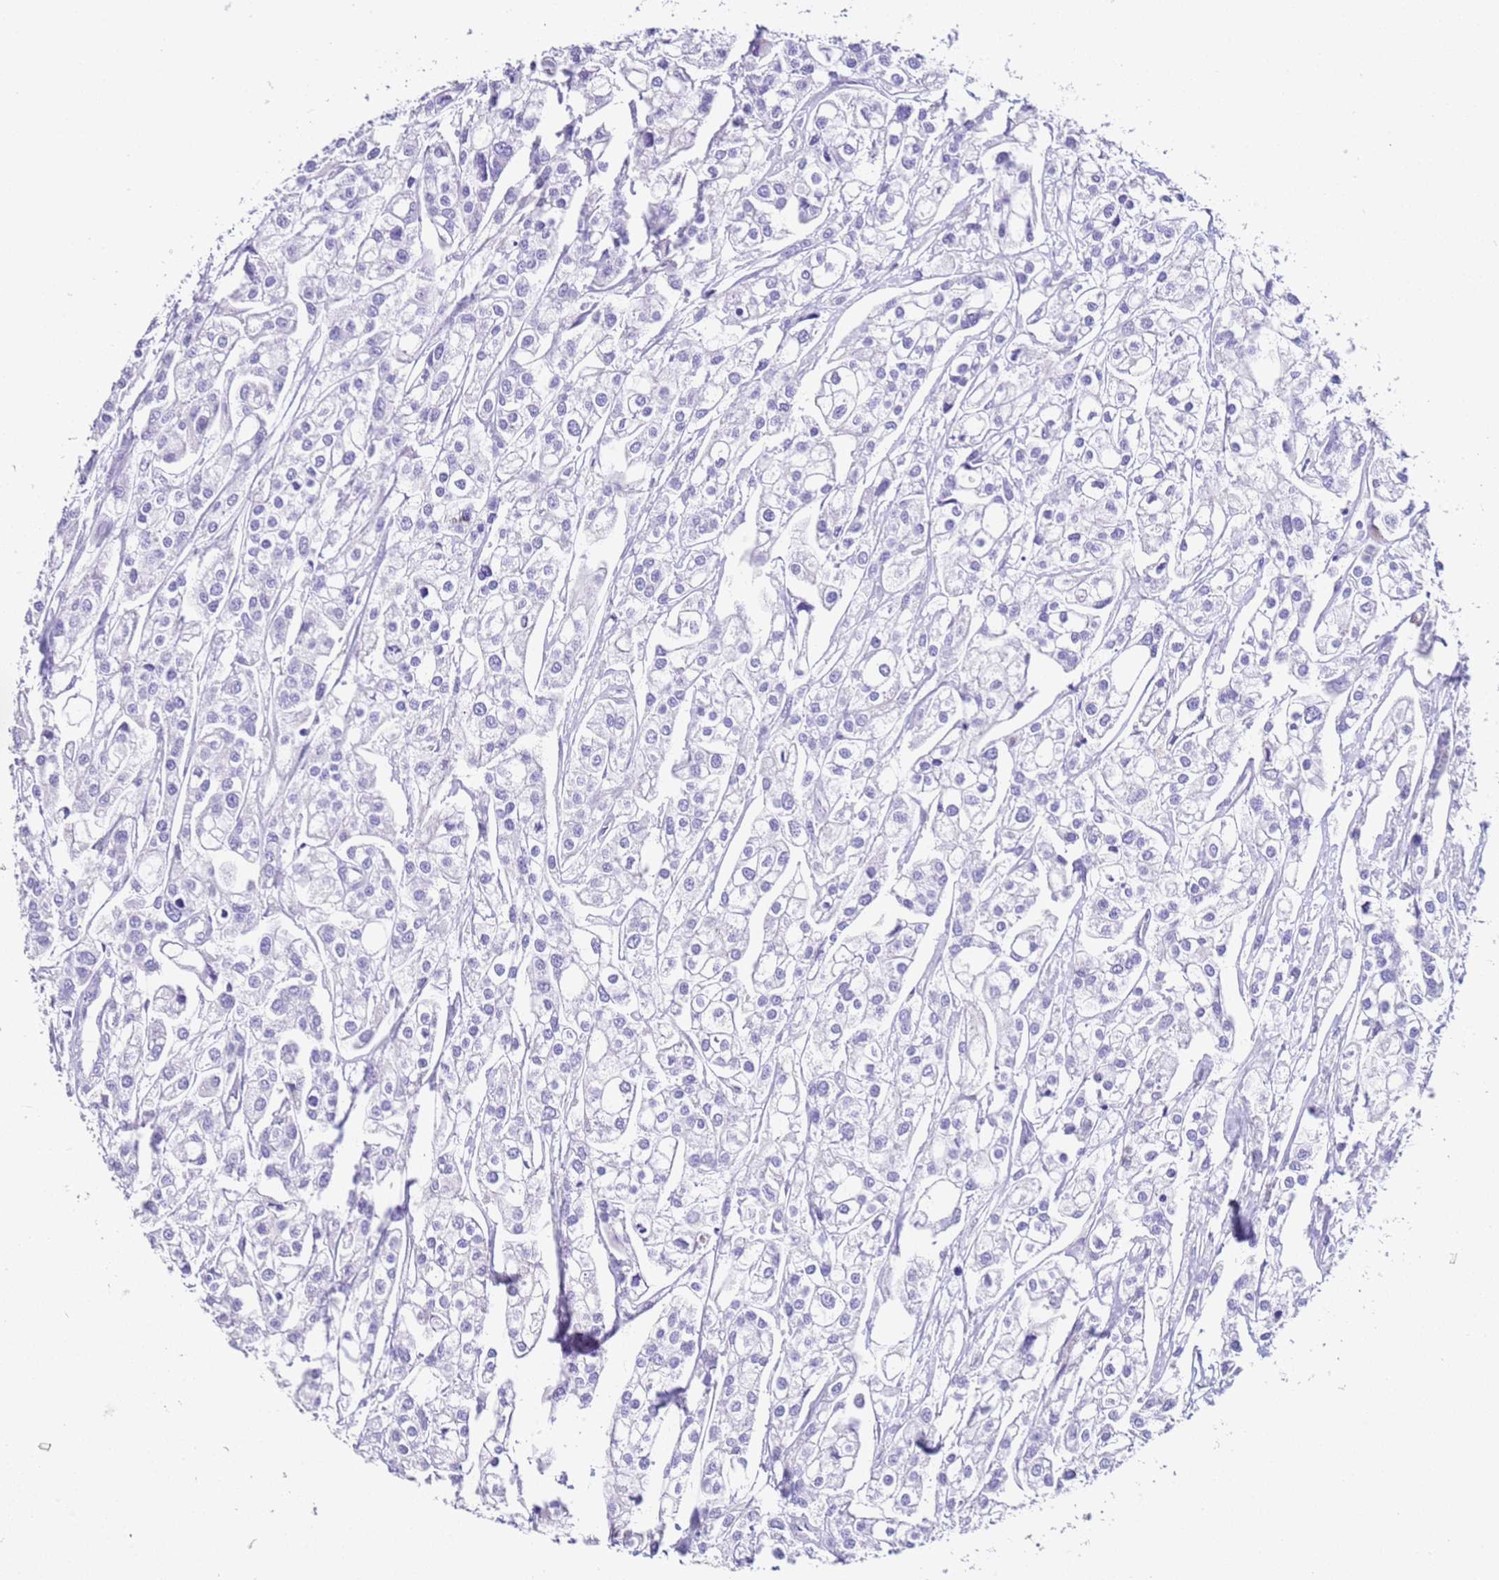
{"staining": {"intensity": "negative", "quantity": "none", "location": "none"}, "tissue": "urothelial cancer", "cell_type": "Tumor cells", "image_type": "cancer", "snomed": [{"axis": "morphology", "description": "Urothelial carcinoma, High grade"}, {"axis": "topography", "description": "Urinary bladder"}], "caption": "Urothelial cancer was stained to show a protein in brown. There is no significant staining in tumor cells.", "gene": "PTBP2", "patient": {"sex": "male", "age": 67}}